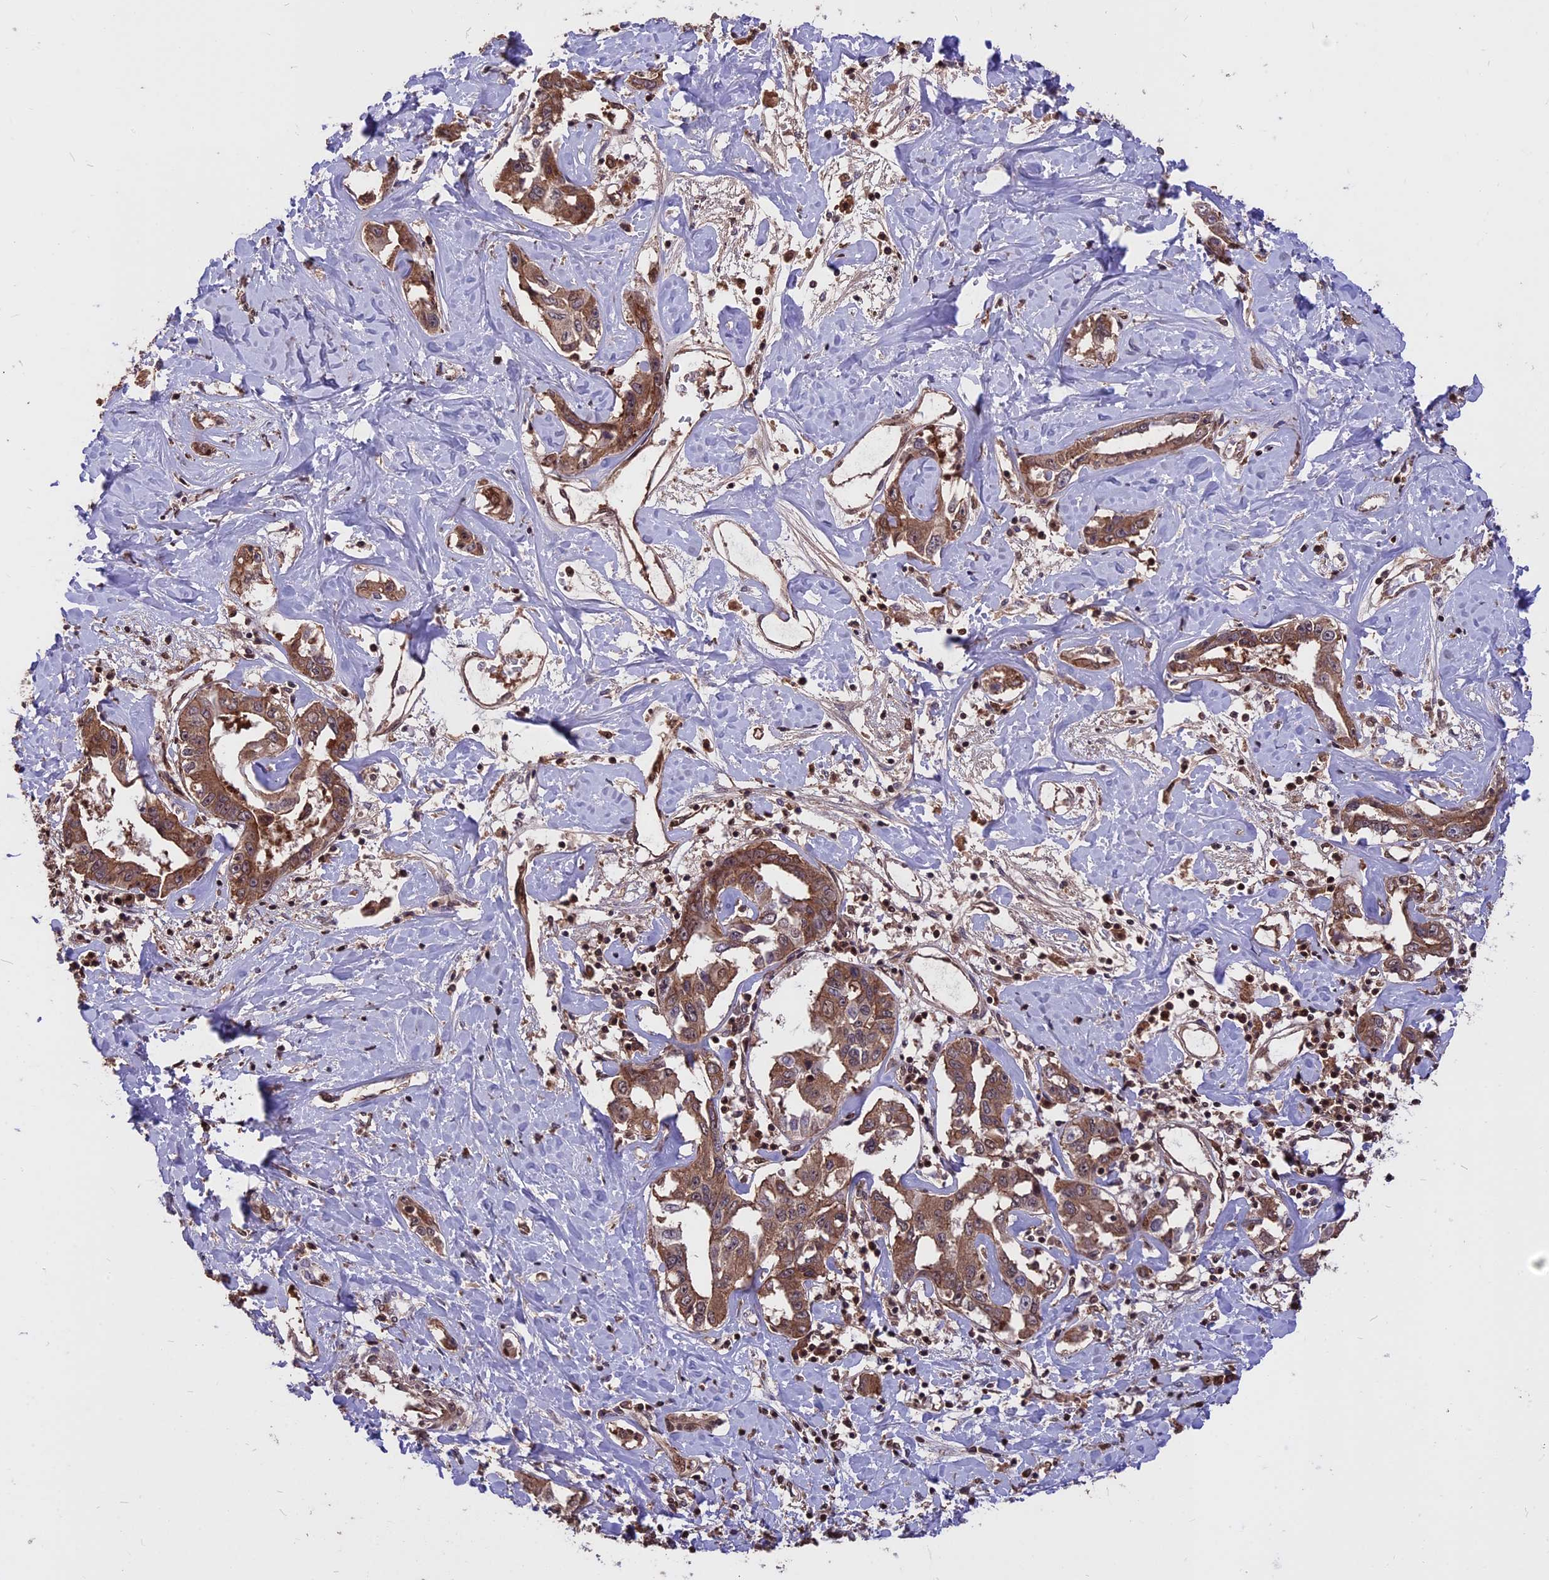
{"staining": {"intensity": "moderate", "quantity": ">75%", "location": "cytoplasmic/membranous"}, "tissue": "liver cancer", "cell_type": "Tumor cells", "image_type": "cancer", "snomed": [{"axis": "morphology", "description": "Cholangiocarcinoma"}, {"axis": "topography", "description": "Liver"}], "caption": "Immunohistochemistry (DAB (3,3'-diaminobenzidine)) staining of liver cancer exhibits moderate cytoplasmic/membranous protein expression in approximately >75% of tumor cells. (Stains: DAB (3,3'-diaminobenzidine) in brown, nuclei in blue, Microscopy: brightfield microscopy at high magnification).", "gene": "ZNF598", "patient": {"sex": "male", "age": 59}}